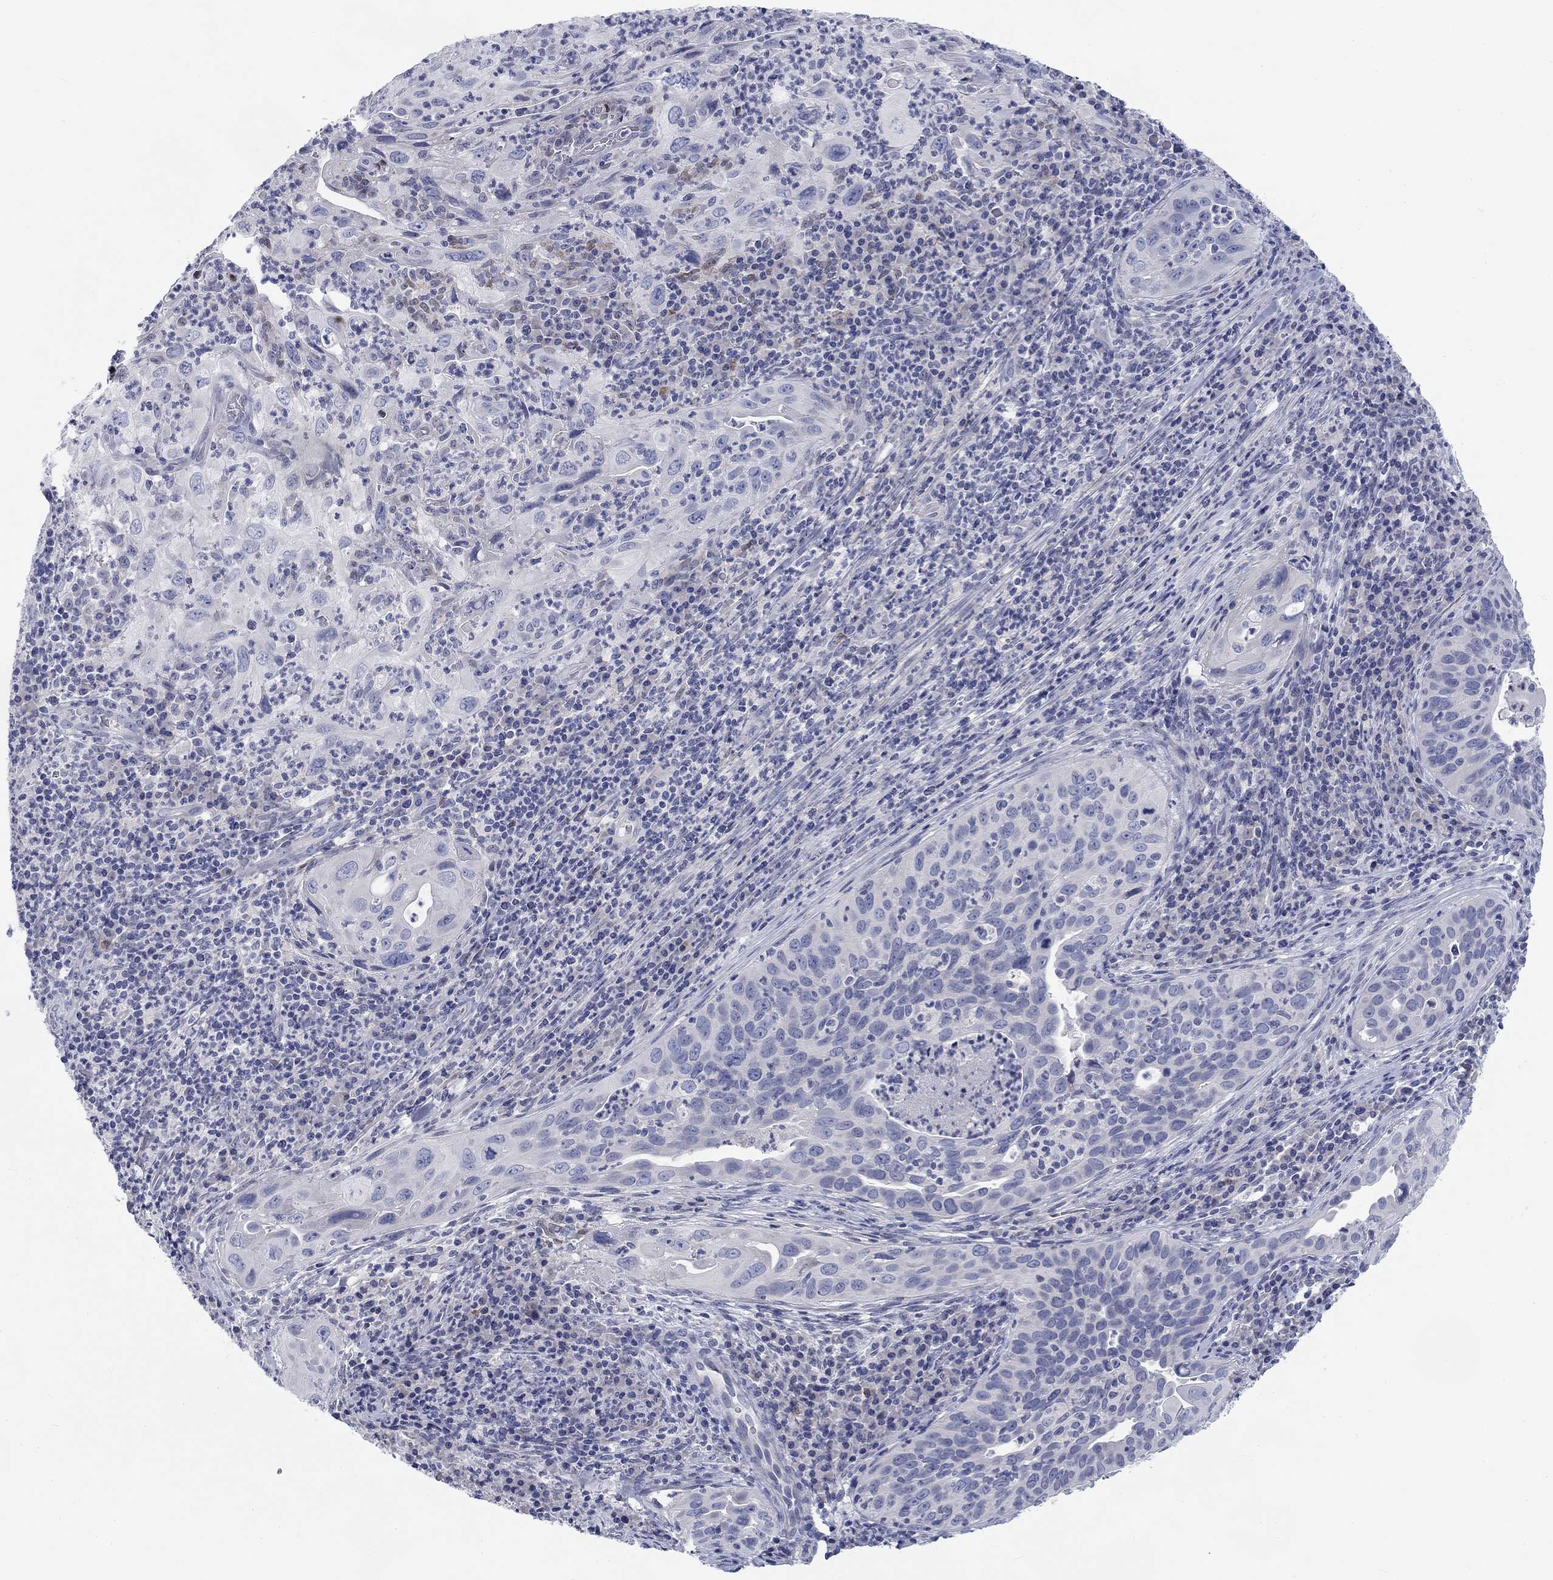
{"staining": {"intensity": "negative", "quantity": "none", "location": "none"}, "tissue": "cervical cancer", "cell_type": "Tumor cells", "image_type": "cancer", "snomed": [{"axis": "morphology", "description": "Squamous cell carcinoma, NOS"}, {"axis": "topography", "description": "Cervix"}], "caption": "A photomicrograph of cervical squamous cell carcinoma stained for a protein demonstrates no brown staining in tumor cells.", "gene": "CALB1", "patient": {"sex": "female", "age": 26}}